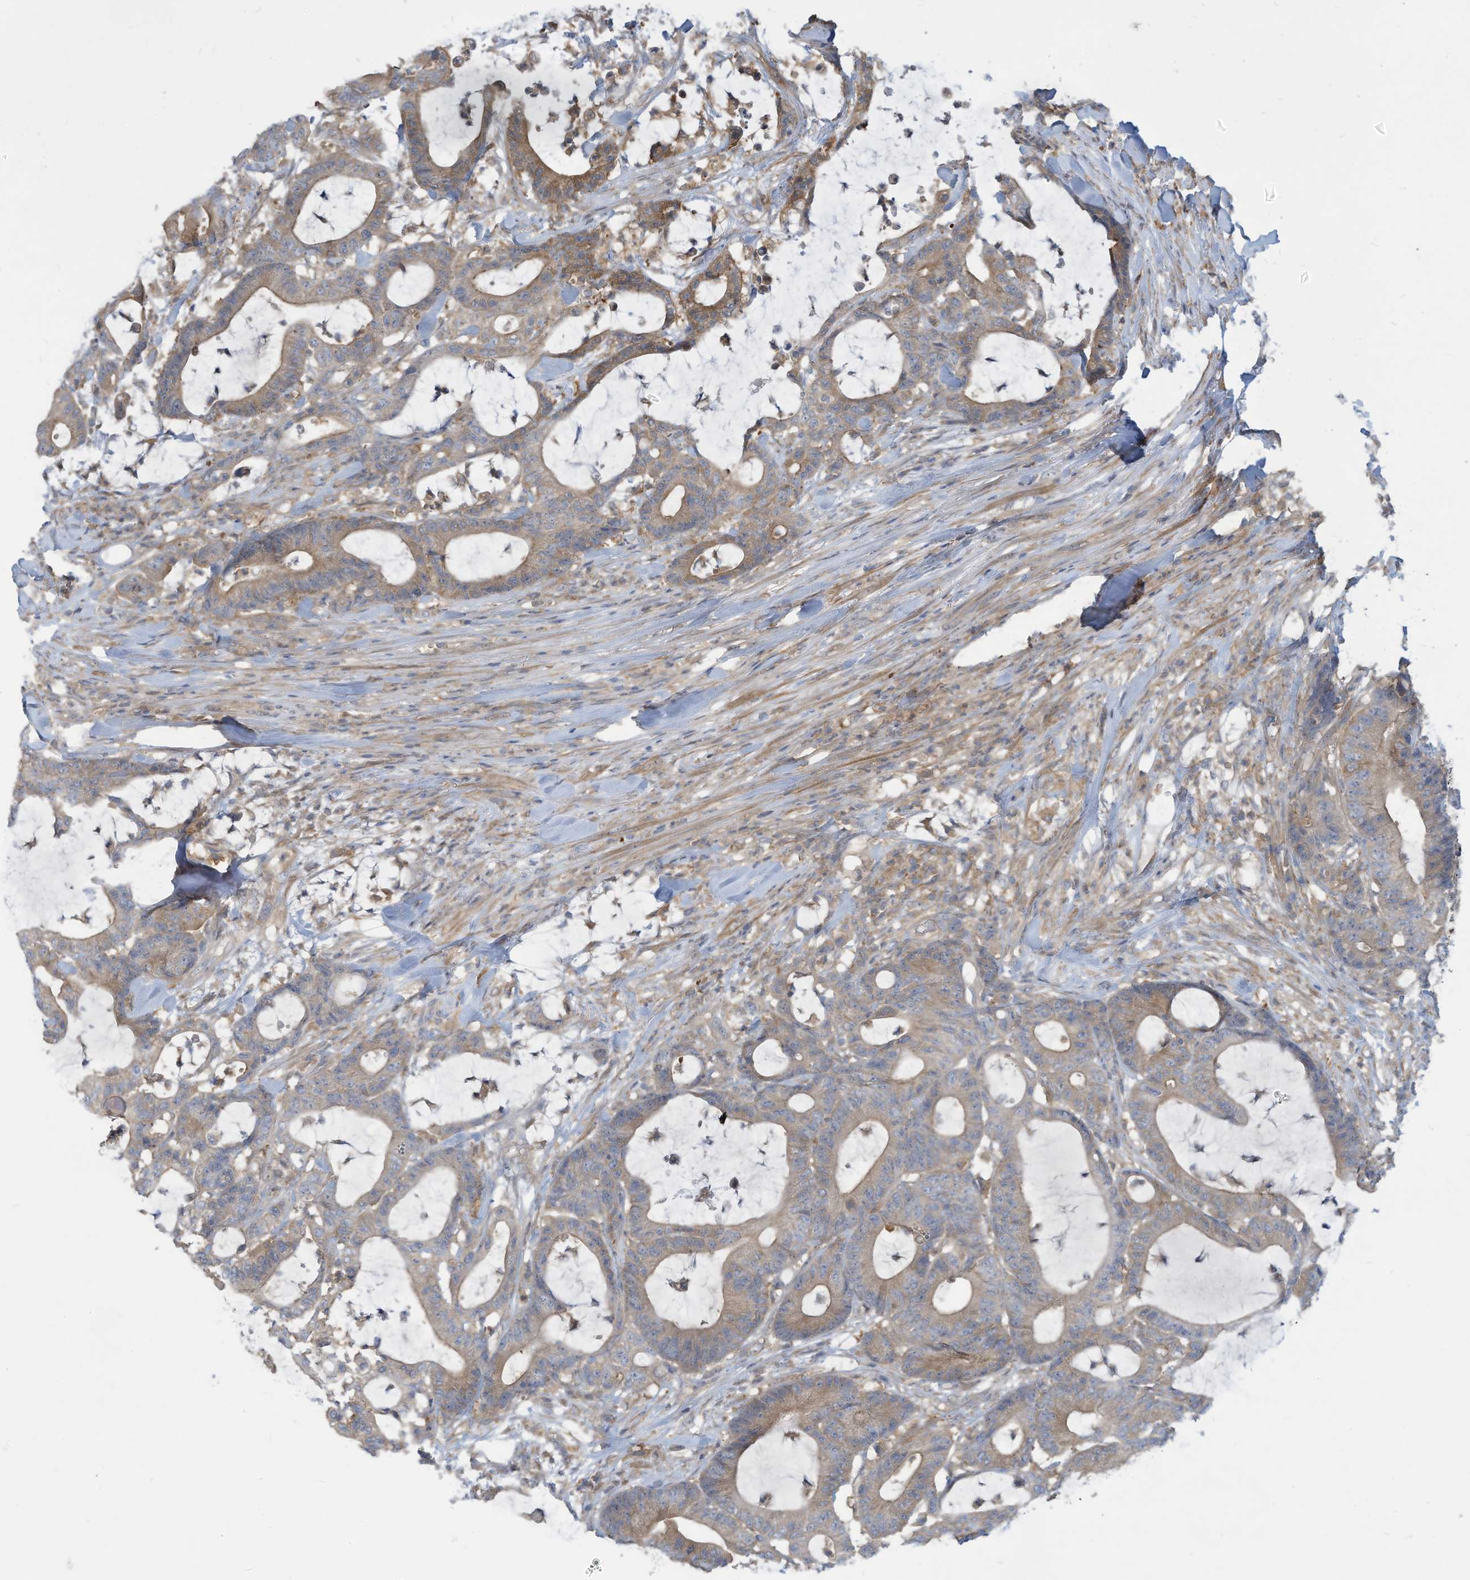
{"staining": {"intensity": "moderate", "quantity": "25%-75%", "location": "cytoplasmic/membranous"}, "tissue": "colorectal cancer", "cell_type": "Tumor cells", "image_type": "cancer", "snomed": [{"axis": "morphology", "description": "Adenocarcinoma, NOS"}, {"axis": "topography", "description": "Colon"}], "caption": "About 25%-75% of tumor cells in colorectal cancer show moderate cytoplasmic/membranous protein positivity as visualized by brown immunohistochemical staining.", "gene": "ADI1", "patient": {"sex": "female", "age": 84}}